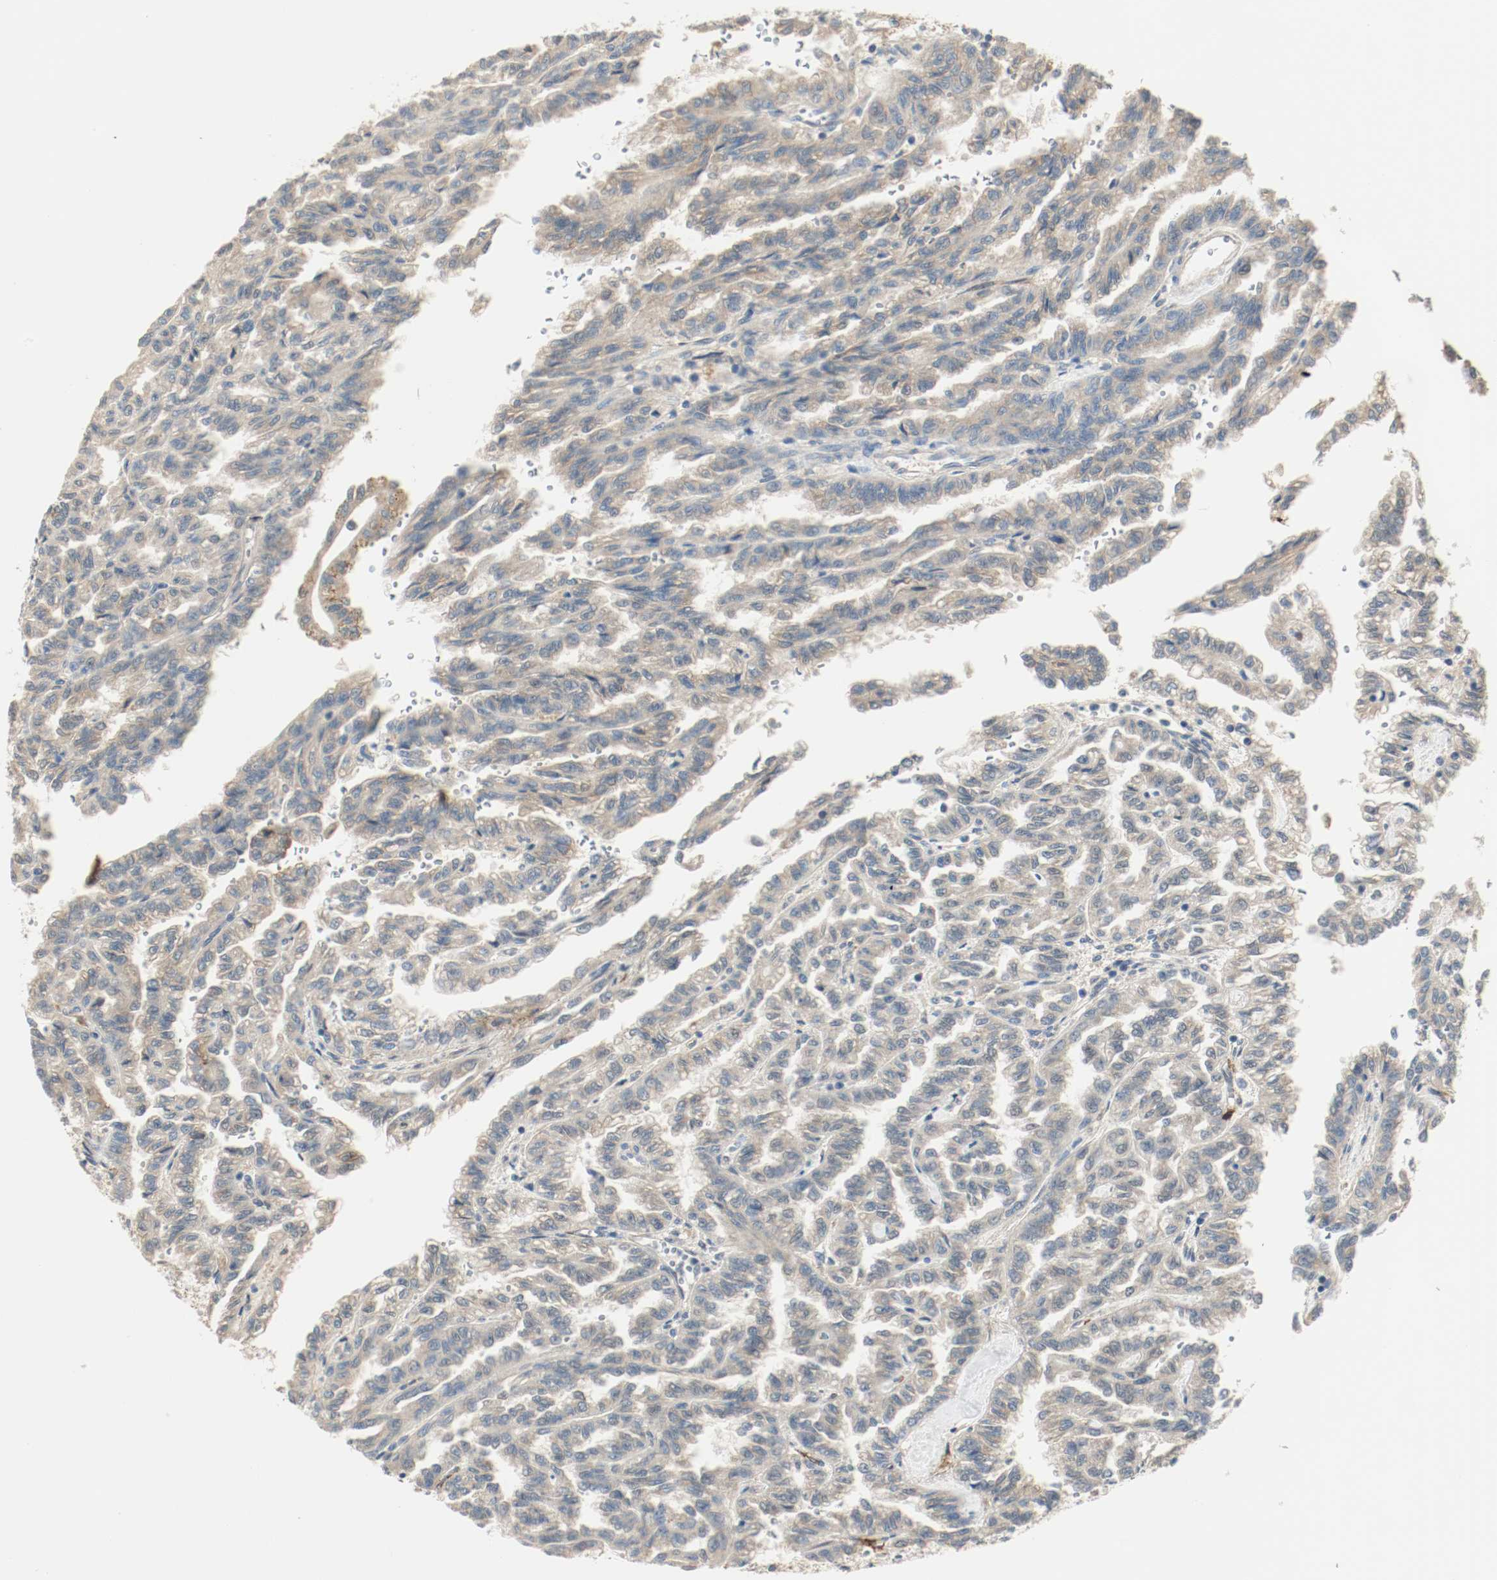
{"staining": {"intensity": "weak", "quantity": ">75%", "location": "cytoplasmic/membranous"}, "tissue": "renal cancer", "cell_type": "Tumor cells", "image_type": "cancer", "snomed": [{"axis": "morphology", "description": "Inflammation, NOS"}, {"axis": "morphology", "description": "Adenocarcinoma, NOS"}, {"axis": "topography", "description": "Kidney"}], "caption": "A brown stain highlights weak cytoplasmic/membranous staining of a protein in renal cancer tumor cells.", "gene": "MELTF", "patient": {"sex": "male", "age": 68}}